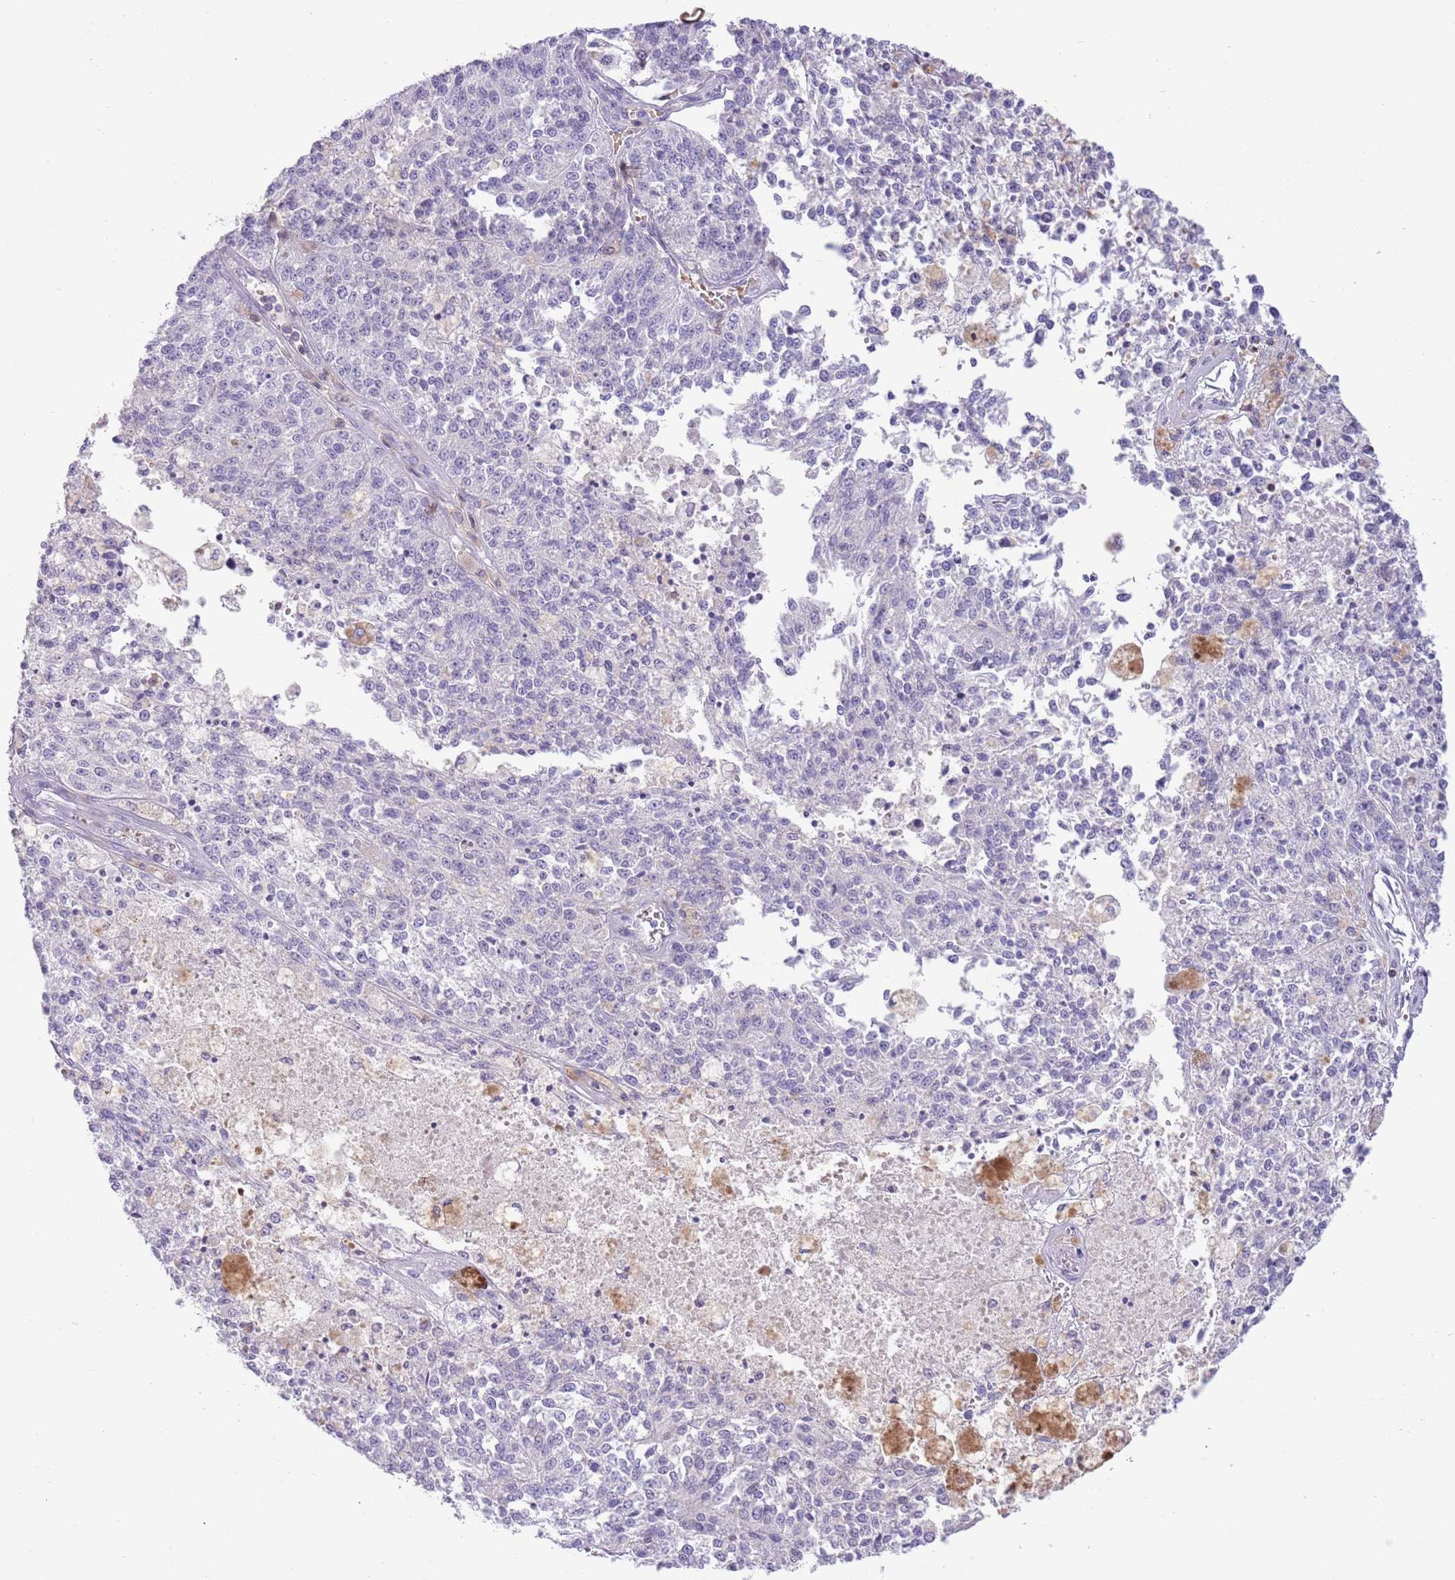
{"staining": {"intensity": "negative", "quantity": "none", "location": "none"}, "tissue": "melanoma", "cell_type": "Tumor cells", "image_type": "cancer", "snomed": [{"axis": "morphology", "description": "Malignant melanoma, NOS"}, {"axis": "topography", "description": "Skin"}], "caption": "Immunohistochemistry (IHC) histopathology image of neoplastic tissue: human melanoma stained with DAB demonstrates no significant protein expression in tumor cells.", "gene": "OR4Q3", "patient": {"sex": "female", "age": 64}}